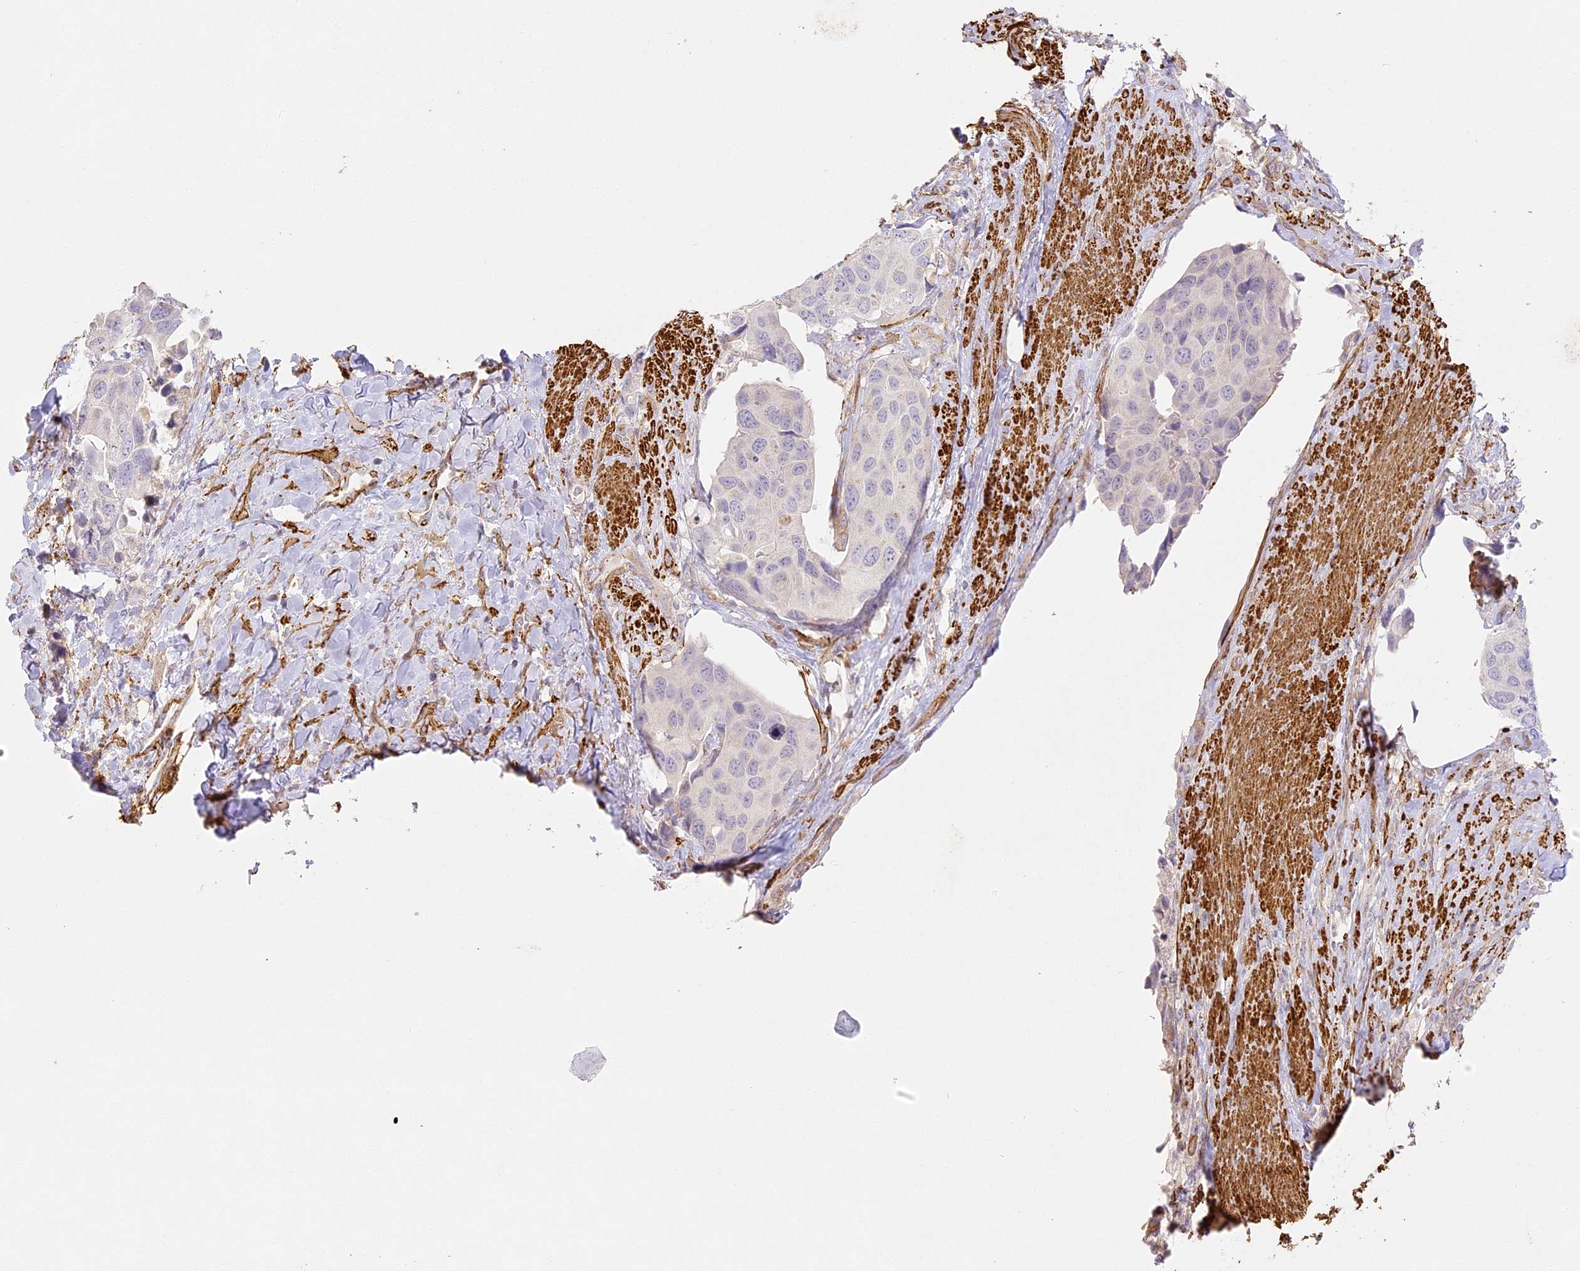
{"staining": {"intensity": "negative", "quantity": "none", "location": "none"}, "tissue": "urothelial cancer", "cell_type": "Tumor cells", "image_type": "cancer", "snomed": [{"axis": "morphology", "description": "Urothelial carcinoma, High grade"}, {"axis": "topography", "description": "Urinary bladder"}], "caption": "IHC image of human high-grade urothelial carcinoma stained for a protein (brown), which displays no positivity in tumor cells.", "gene": "MED28", "patient": {"sex": "male", "age": 74}}